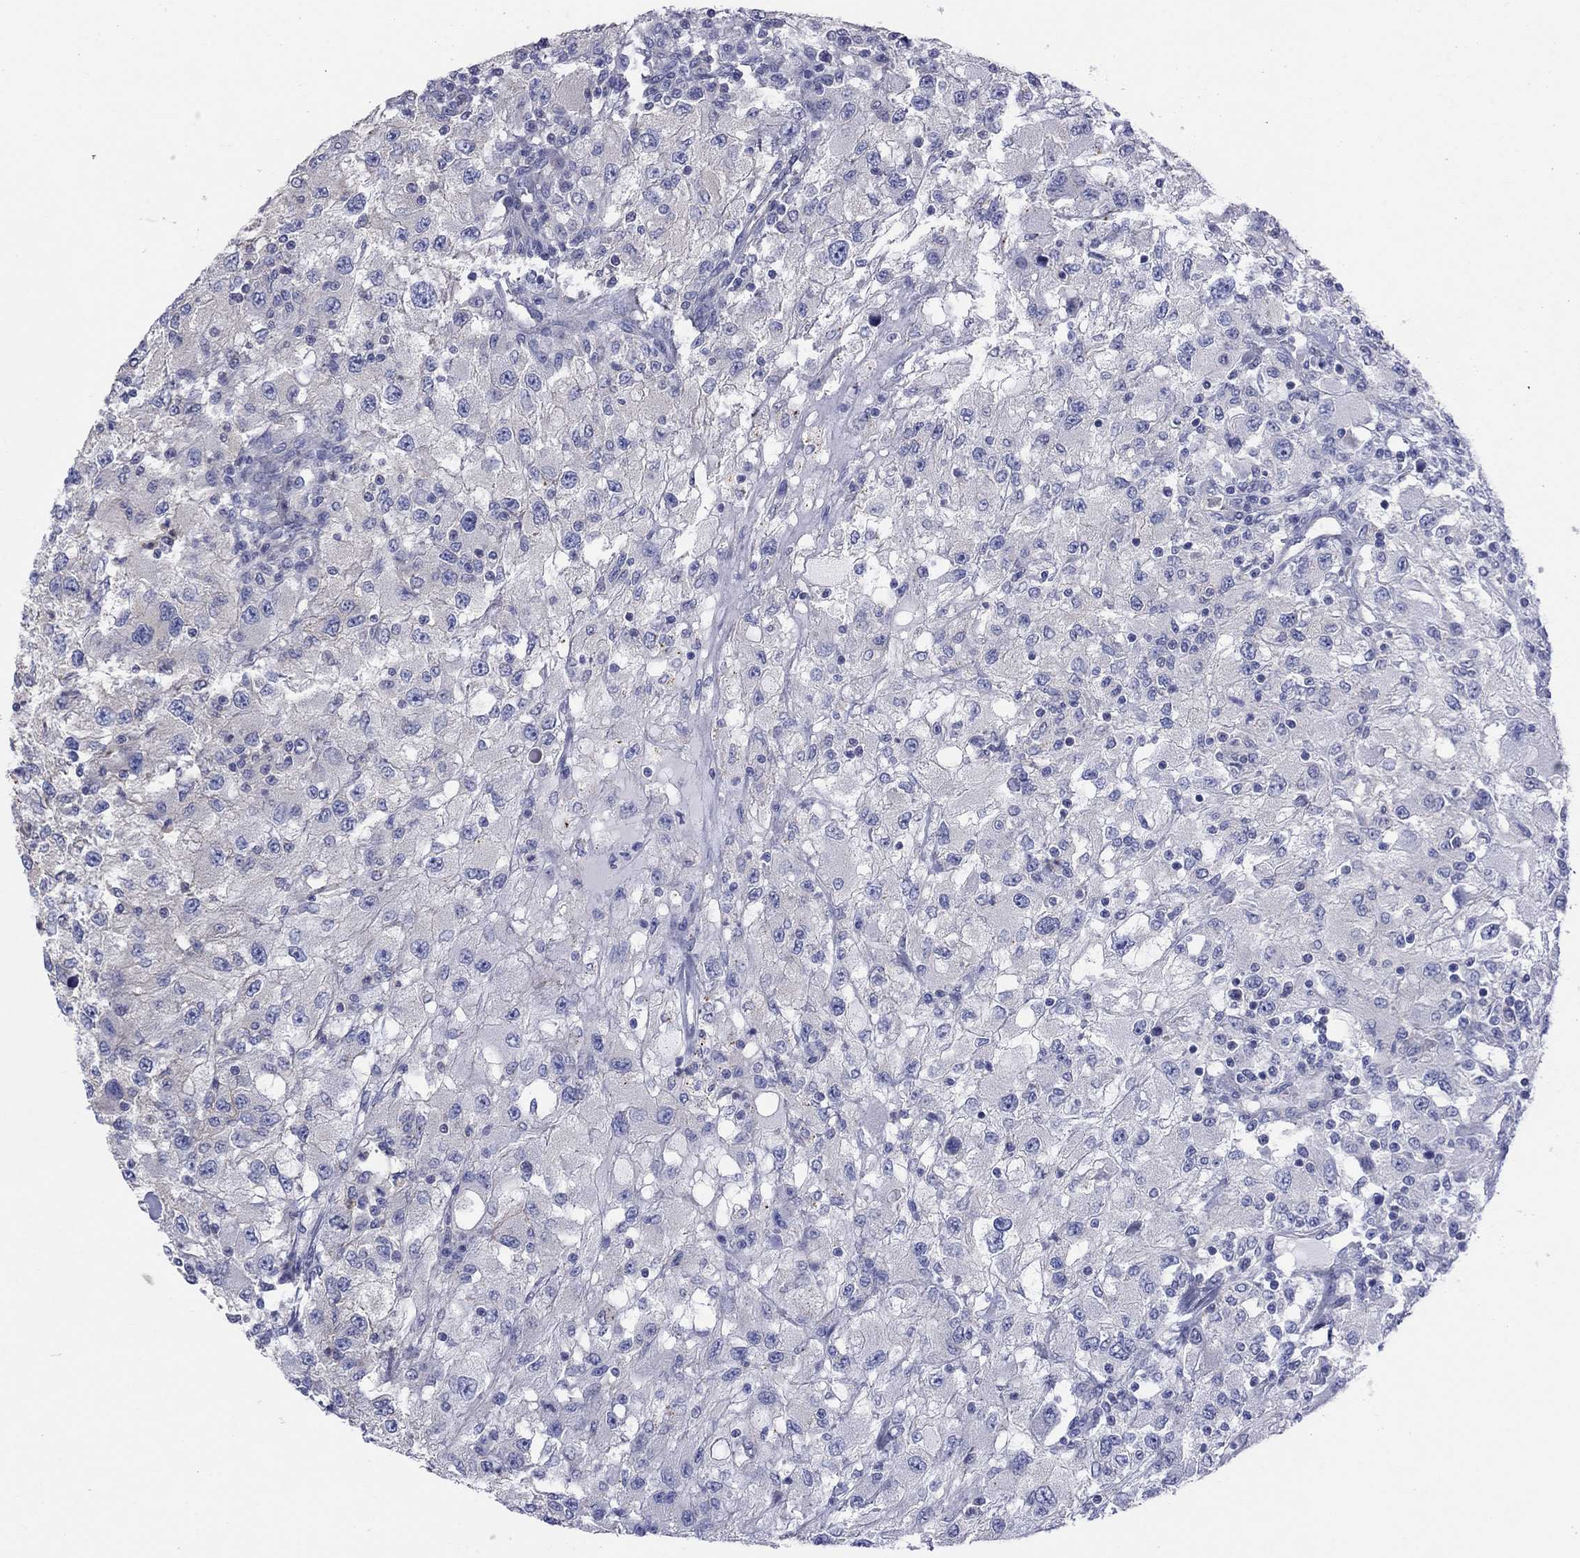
{"staining": {"intensity": "negative", "quantity": "none", "location": "none"}, "tissue": "renal cancer", "cell_type": "Tumor cells", "image_type": "cancer", "snomed": [{"axis": "morphology", "description": "Adenocarcinoma, NOS"}, {"axis": "topography", "description": "Kidney"}], "caption": "Immunohistochemistry histopathology image of human renal adenocarcinoma stained for a protein (brown), which shows no positivity in tumor cells.", "gene": "TPRN", "patient": {"sex": "female", "age": 67}}